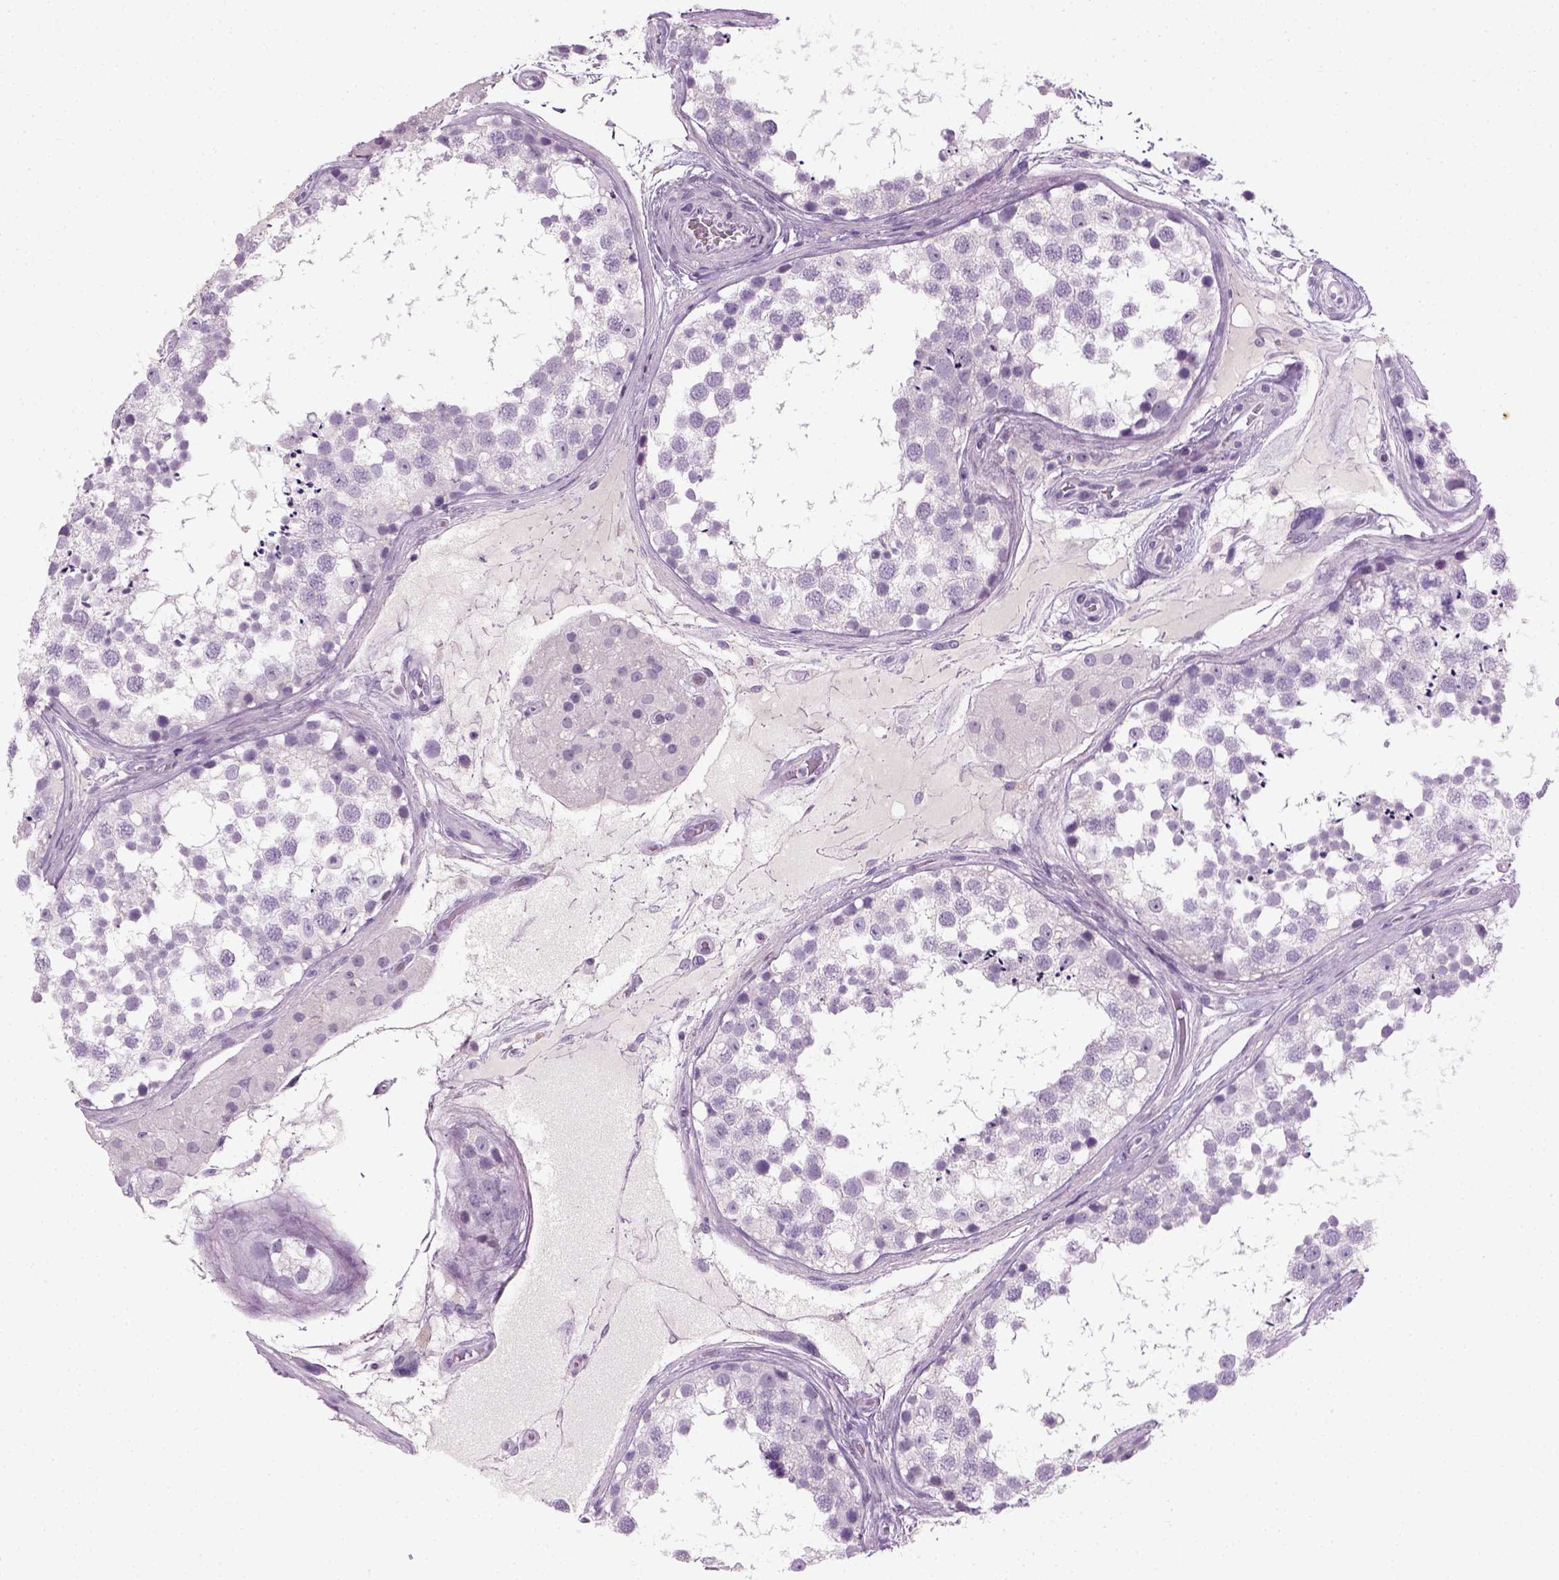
{"staining": {"intensity": "negative", "quantity": "none", "location": "none"}, "tissue": "testis", "cell_type": "Cells in seminiferous ducts", "image_type": "normal", "snomed": [{"axis": "morphology", "description": "Normal tissue, NOS"}, {"axis": "morphology", "description": "Seminoma, NOS"}, {"axis": "topography", "description": "Testis"}], "caption": "This is an IHC histopathology image of unremarkable human testis. There is no expression in cells in seminiferous ducts.", "gene": "TH", "patient": {"sex": "male", "age": 65}}